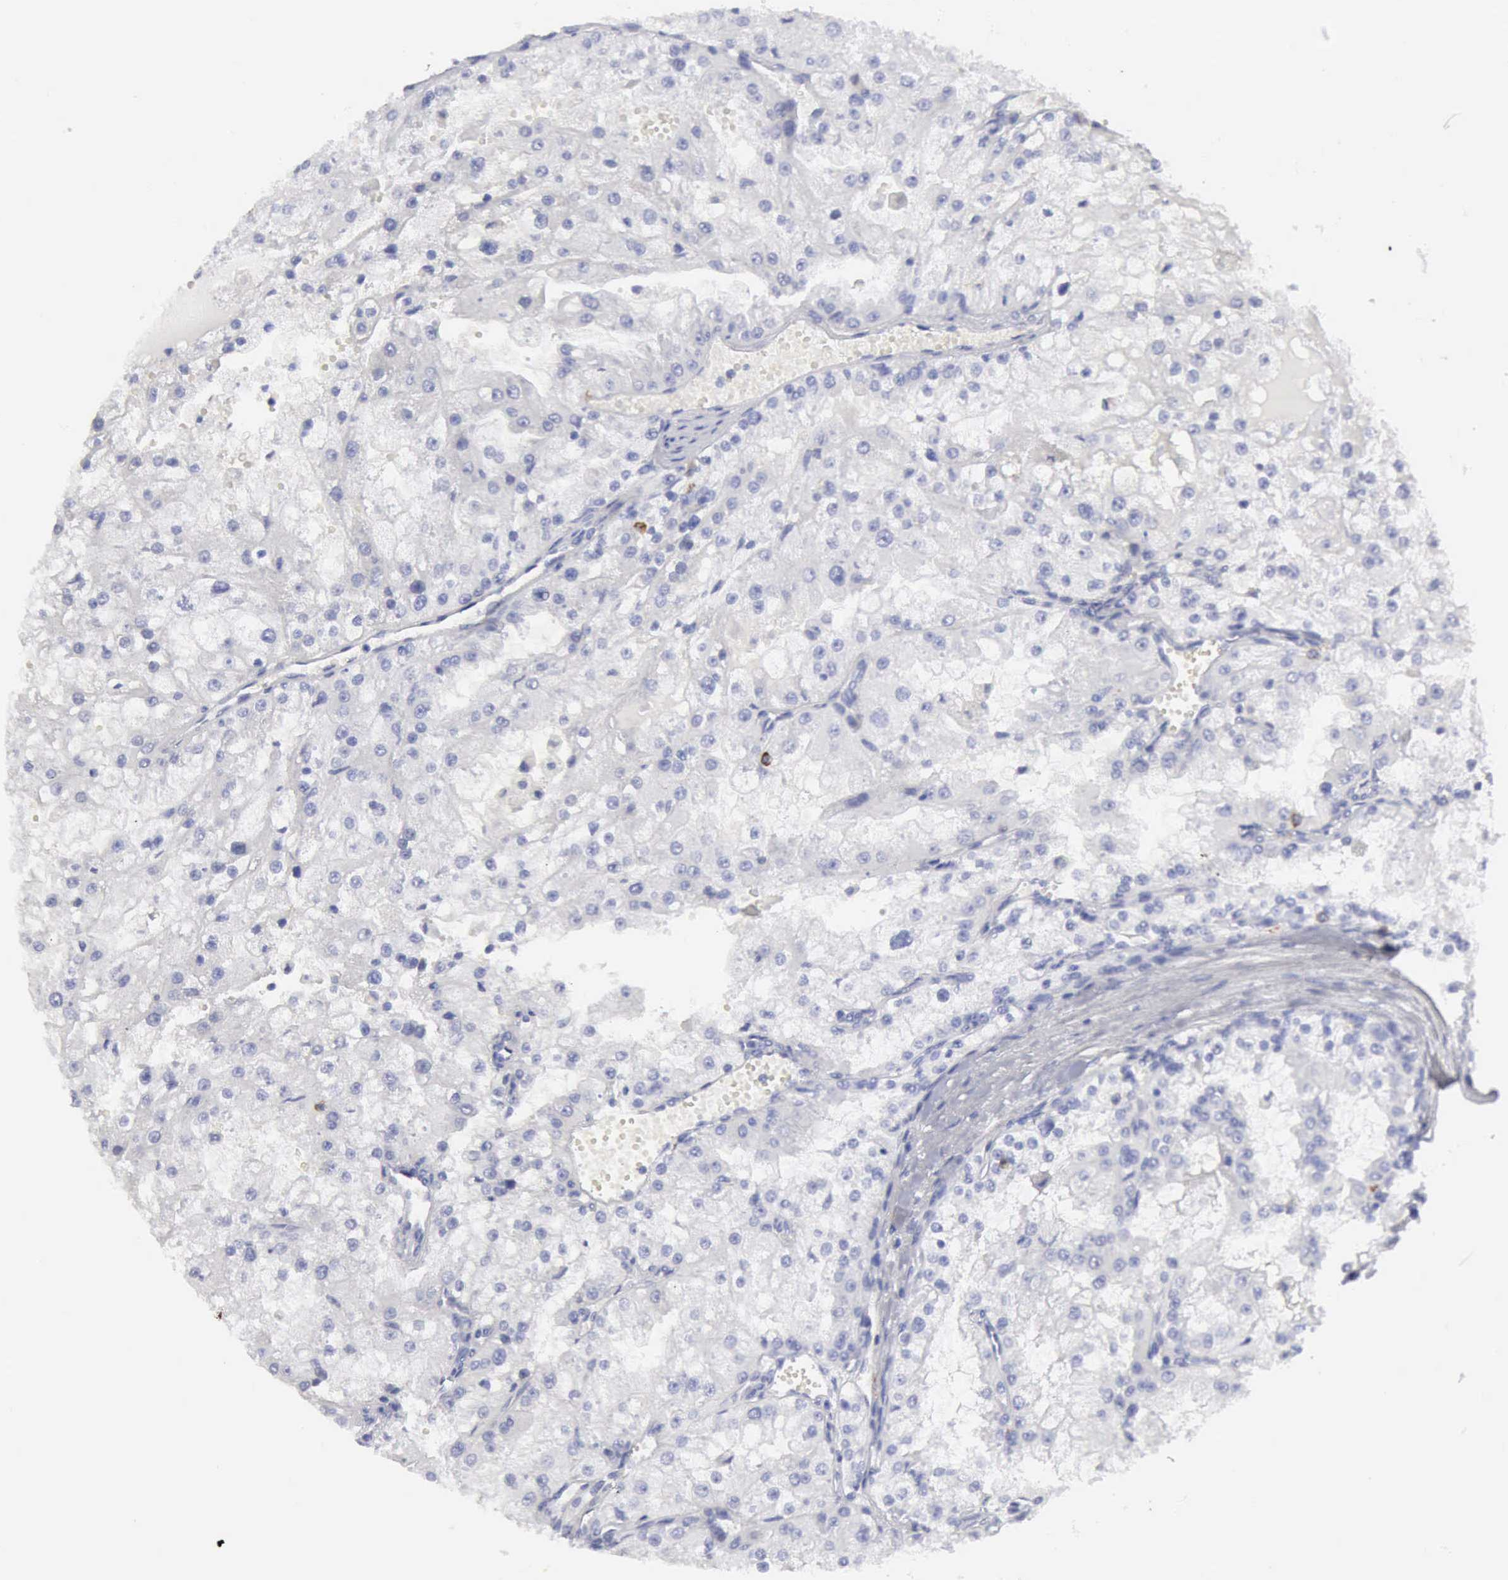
{"staining": {"intensity": "negative", "quantity": "none", "location": "none"}, "tissue": "renal cancer", "cell_type": "Tumor cells", "image_type": "cancer", "snomed": [{"axis": "morphology", "description": "Adenocarcinoma, NOS"}, {"axis": "topography", "description": "Kidney"}], "caption": "DAB (3,3'-diaminobenzidine) immunohistochemical staining of human renal adenocarcinoma shows no significant expression in tumor cells. (DAB immunohistochemistry with hematoxylin counter stain).", "gene": "NCAM1", "patient": {"sex": "female", "age": 74}}